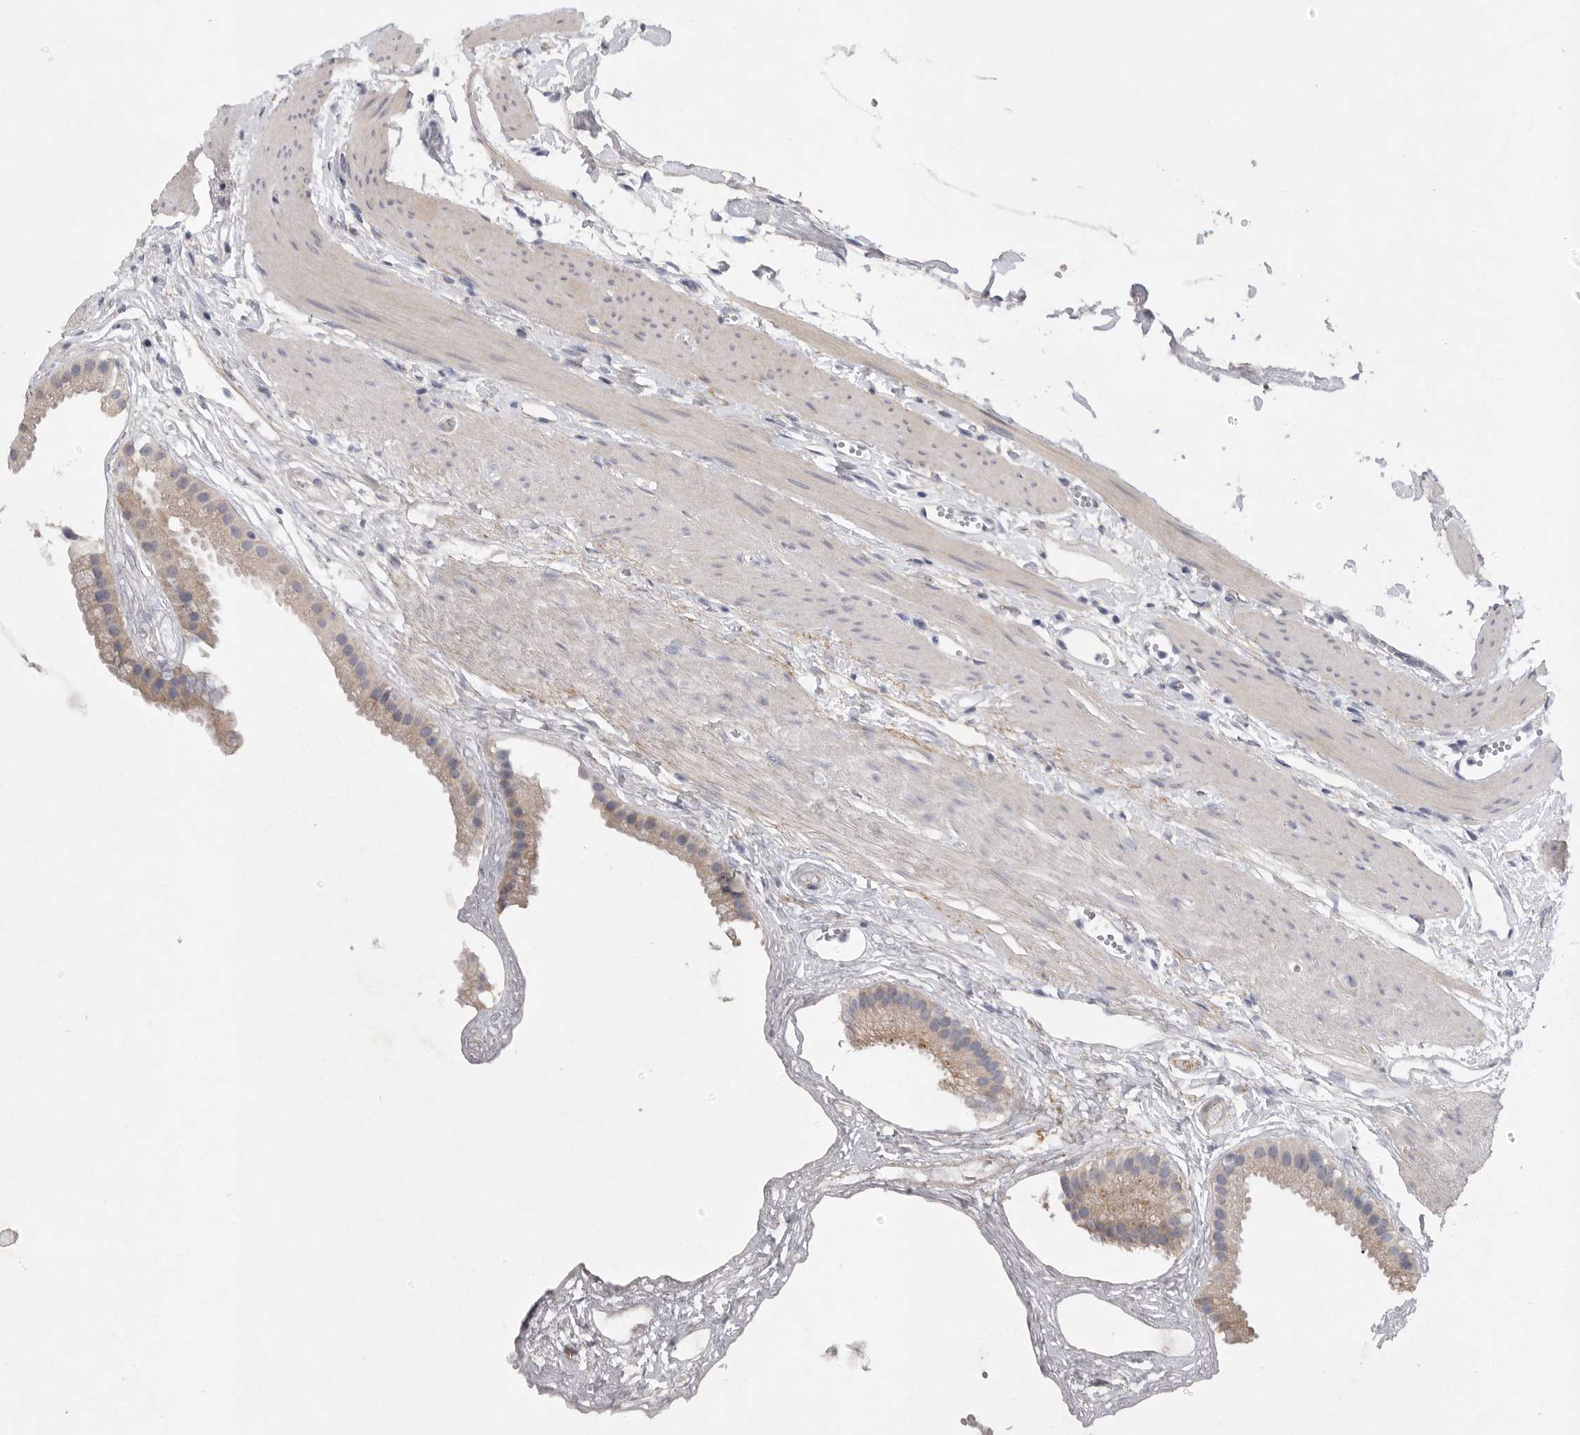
{"staining": {"intensity": "weak", "quantity": "25%-75%", "location": "cytoplasmic/membranous"}, "tissue": "gallbladder", "cell_type": "Glandular cells", "image_type": "normal", "snomed": [{"axis": "morphology", "description": "Normal tissue, NOS"}, {"axis": "topography", "description": "Gallbladder"}], "caption": "Protein analysis of unremarkable gallbladder shows weak cytoplasmic/membranous positivity in about 25%-75% of glandular cells. The staining was performed using DAB (3,3'-diaminobenzidine), with brown indicating positive protein expression. Nuclei are stained blue with hematoxylin.", "gene": "EDEM3", "patient": {"sex": "female", "age": 64}}